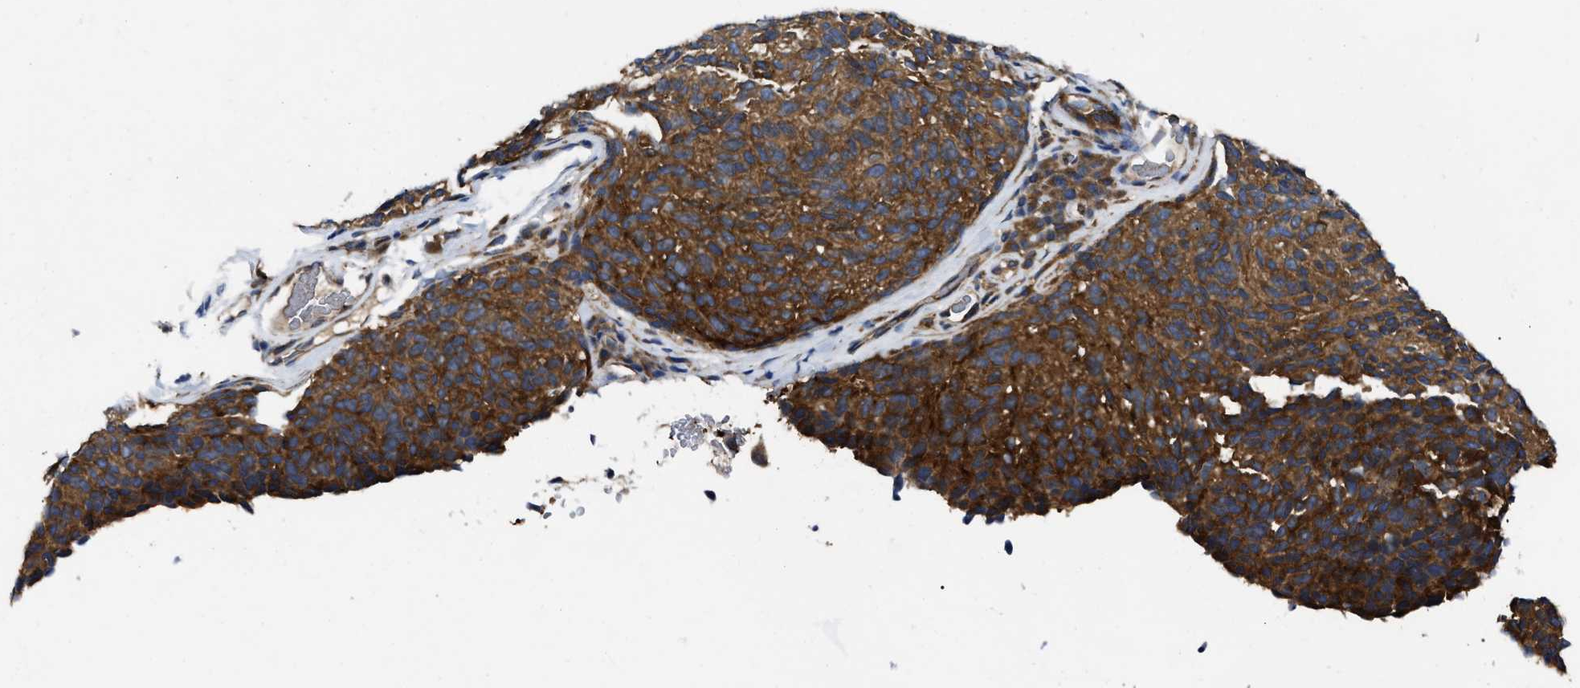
{"staining": {"intensity": "strong", "quantity": ">75%", "location": "cytoplasmic/membranous"}, "tissue": "melanoma", "cell_type": "Tumor cells", "image_type": "cancer", "snomed": [{"axis": "morphology", "description": "Malignant melanoma, NOS"}, {"axis": "topography", "description": "Skin"}], "caption": "Human malignant melanoma stained for a protein (brown) reveals strong cytoplasmic/membranous positive staining in approximately >75% of tumor cells.", "gene": "GET4", "patient": {"sex": "female", "age": 73}}